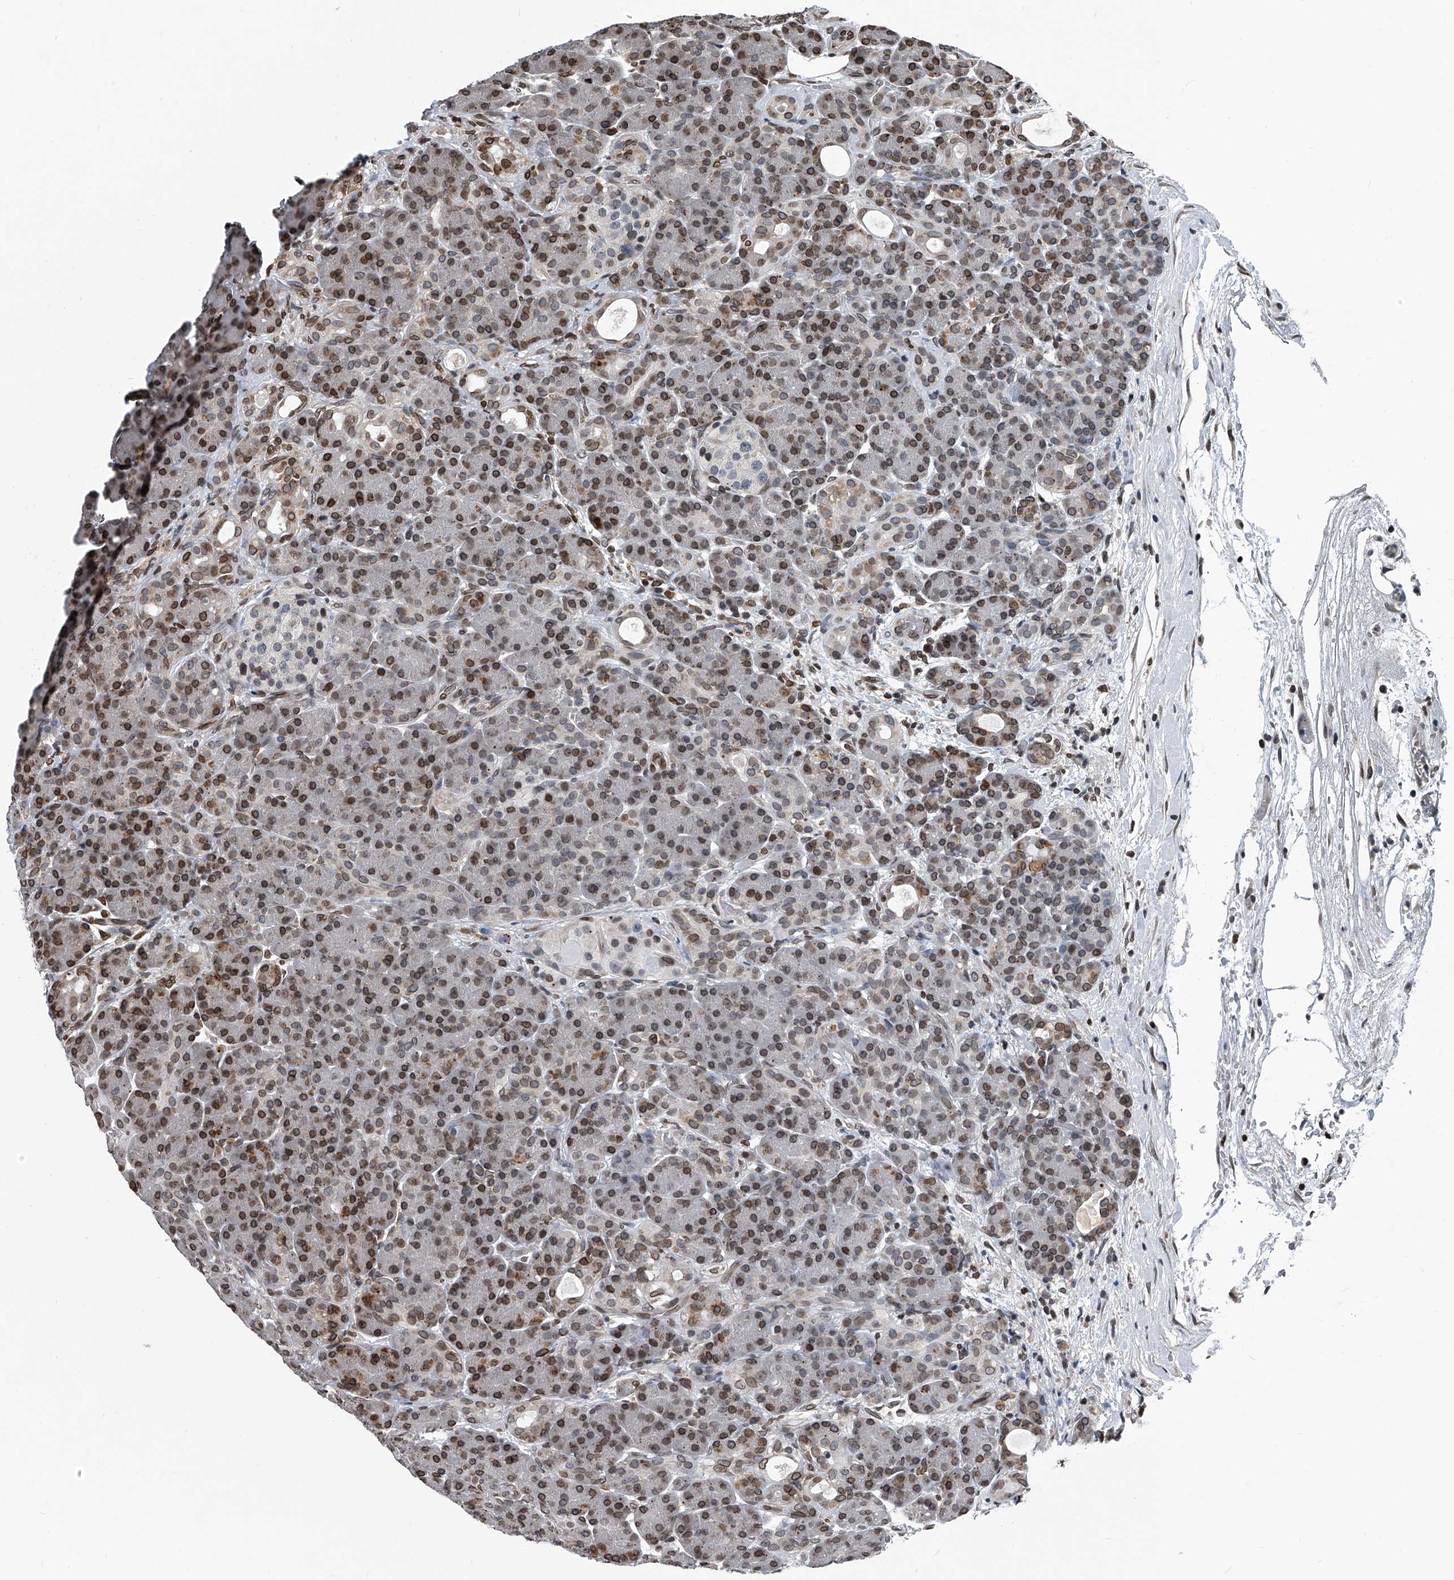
{"staining": {"intensity": "moderate", "quantity": ">75%", "location": "cytoplasmic/membranous,nuclear"}, "tissue": "pancreas", "cell_type": "Exocrine glandular cells", "image_type": "normal", "snomed": [{"axis": "morphology", "description": "Normal tissue, NOS"}, {"axis": "topography", "description": "Pancreas"}], "caption": "A brown stain labels moderate cytoplasmic/membranous,nuclear staining of a protein in exocrine glandular cells of unremarkable pancreas. (DAB (3,3'-diaminobenzidine) IHC with brightfield microscopy, high magnification).", "gene": "PHF20", "patient": {"sex": "male", "age": 63}}